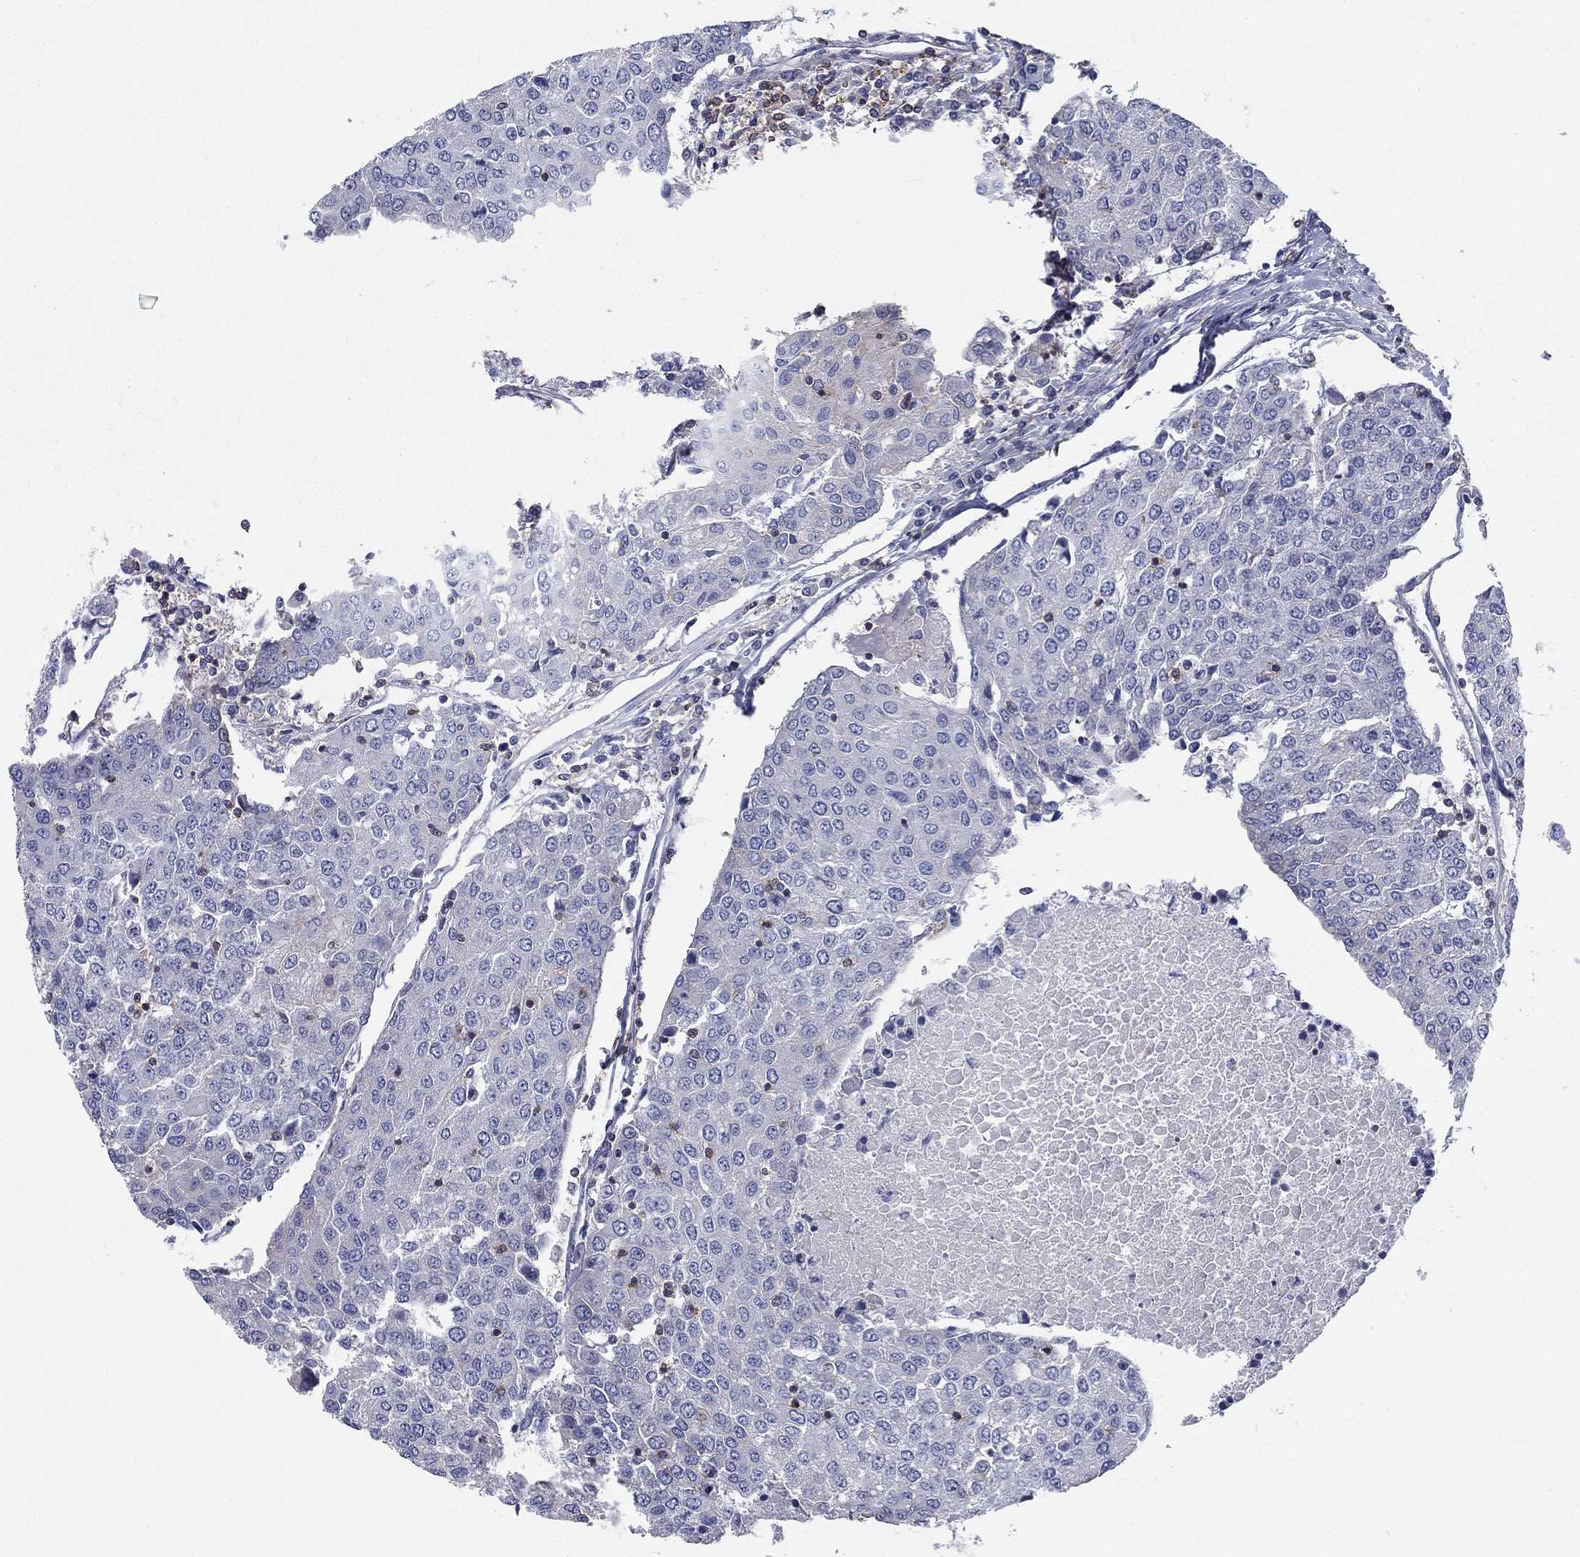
{"staining": {"intensity": "negative", "quantity": "none", "location": "none"}, "tissue": "urothelial cancer", "cell_type": "Tumor cells", "image_type": "cancer", "snomed": [{"axis": "morphology", "description": "Urothelial carcinoma, High grade"}, {"axis": "topography", "description": "Urinary bladder"}], "caption": "Tumor cells show no significant positivity in urothelial cancer.", "gene": "SIT1", "patient": {"sex": "female", "age": 85}}